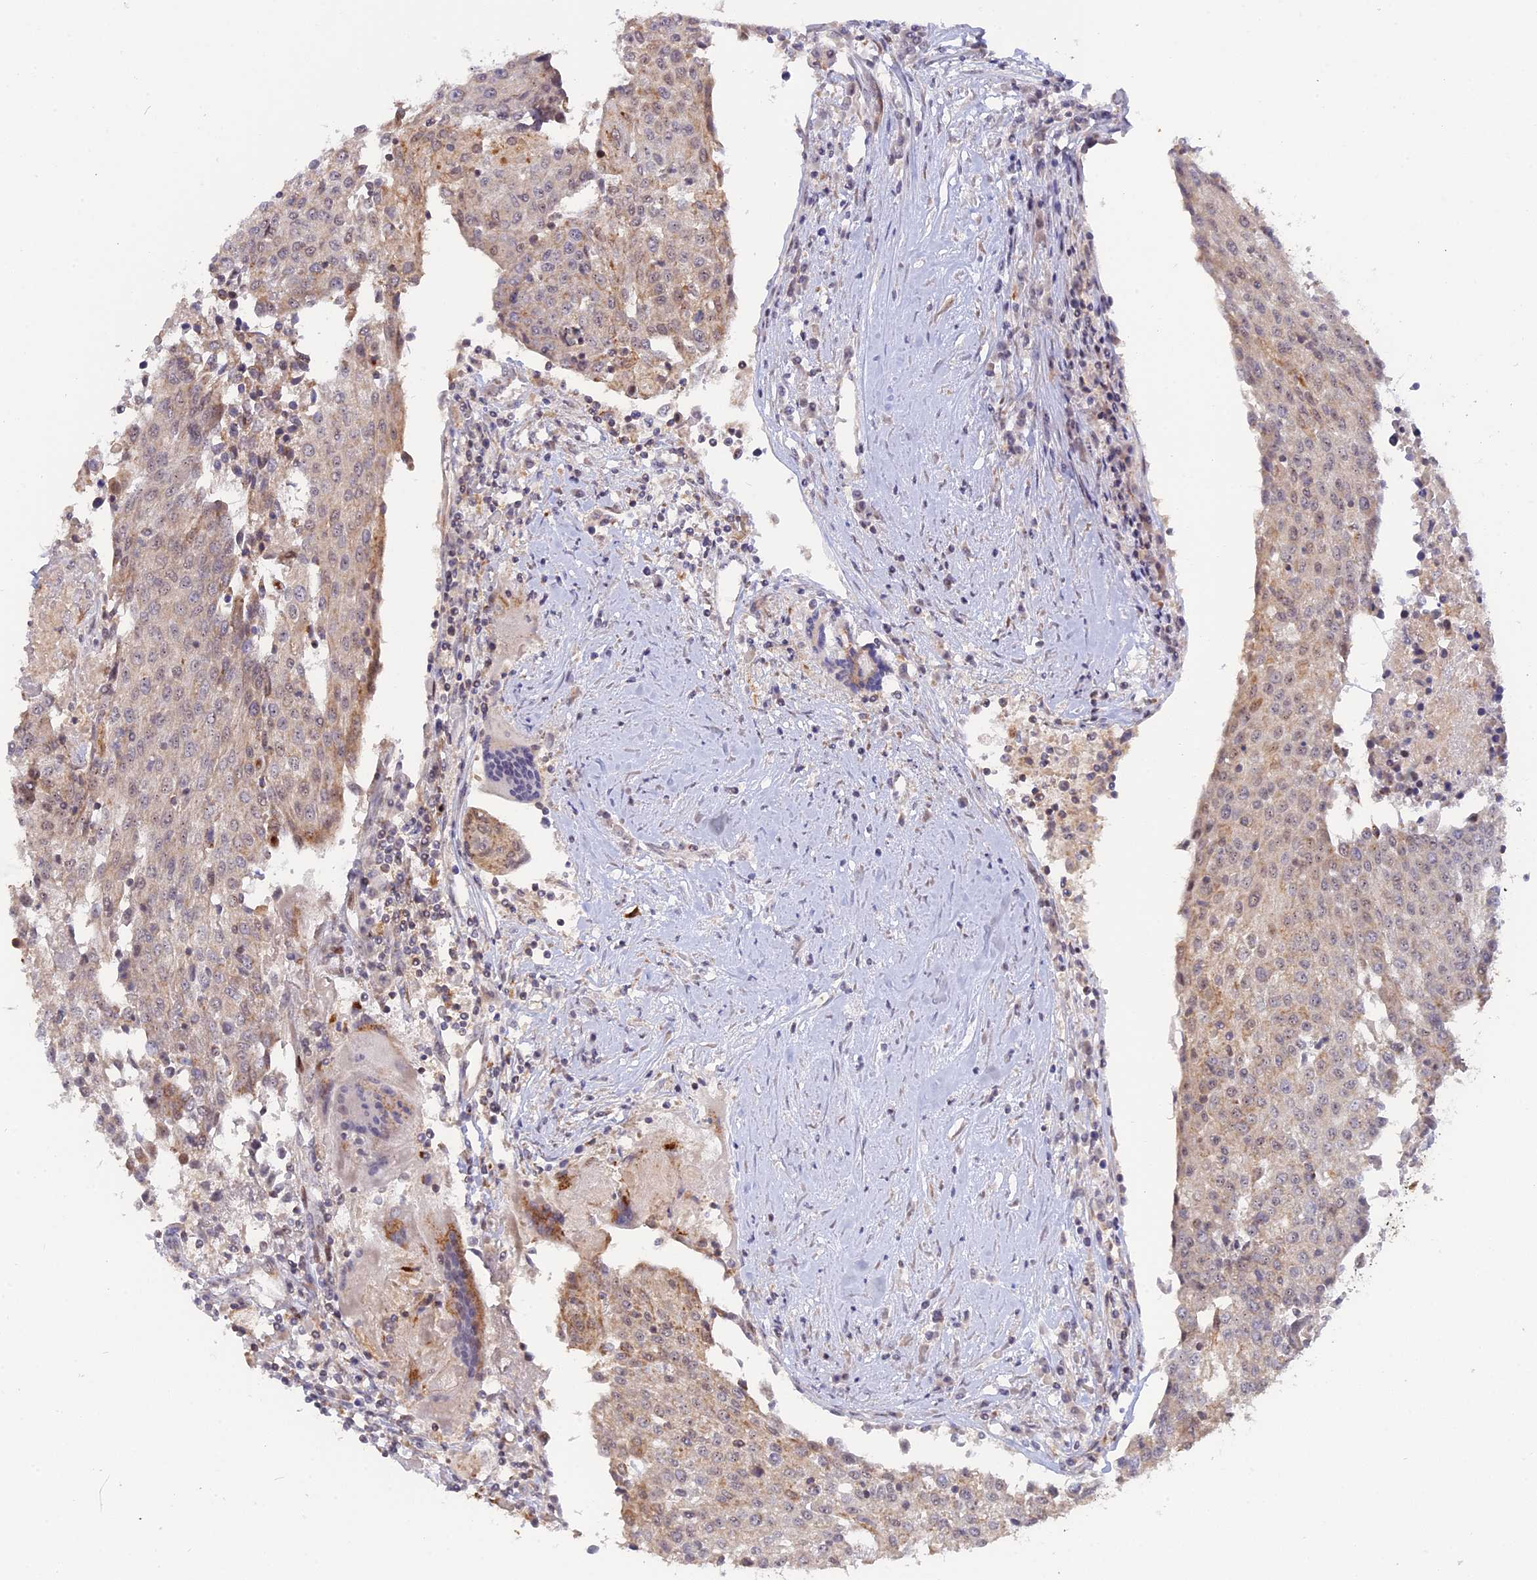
{"staining": {"intensity": "weak", "quantity": "<25%", "location": "cytoplasmic/membranous"}, "tissue": "urothelial cancer", "cell_type": "Tumor cells", "image_type": "cancer", "snomed": [{"axis": "morphology", "description": "Urothelial carcinoma, High grade"}, {"axis": "topography", "description": "Urinary bladder"}], "caption": "Tumor cells show no significant protein positivity in high-grade urothelial carcinoma.", "gene": "GSKIP", "patient": {"sex": "female", "age": 85}}